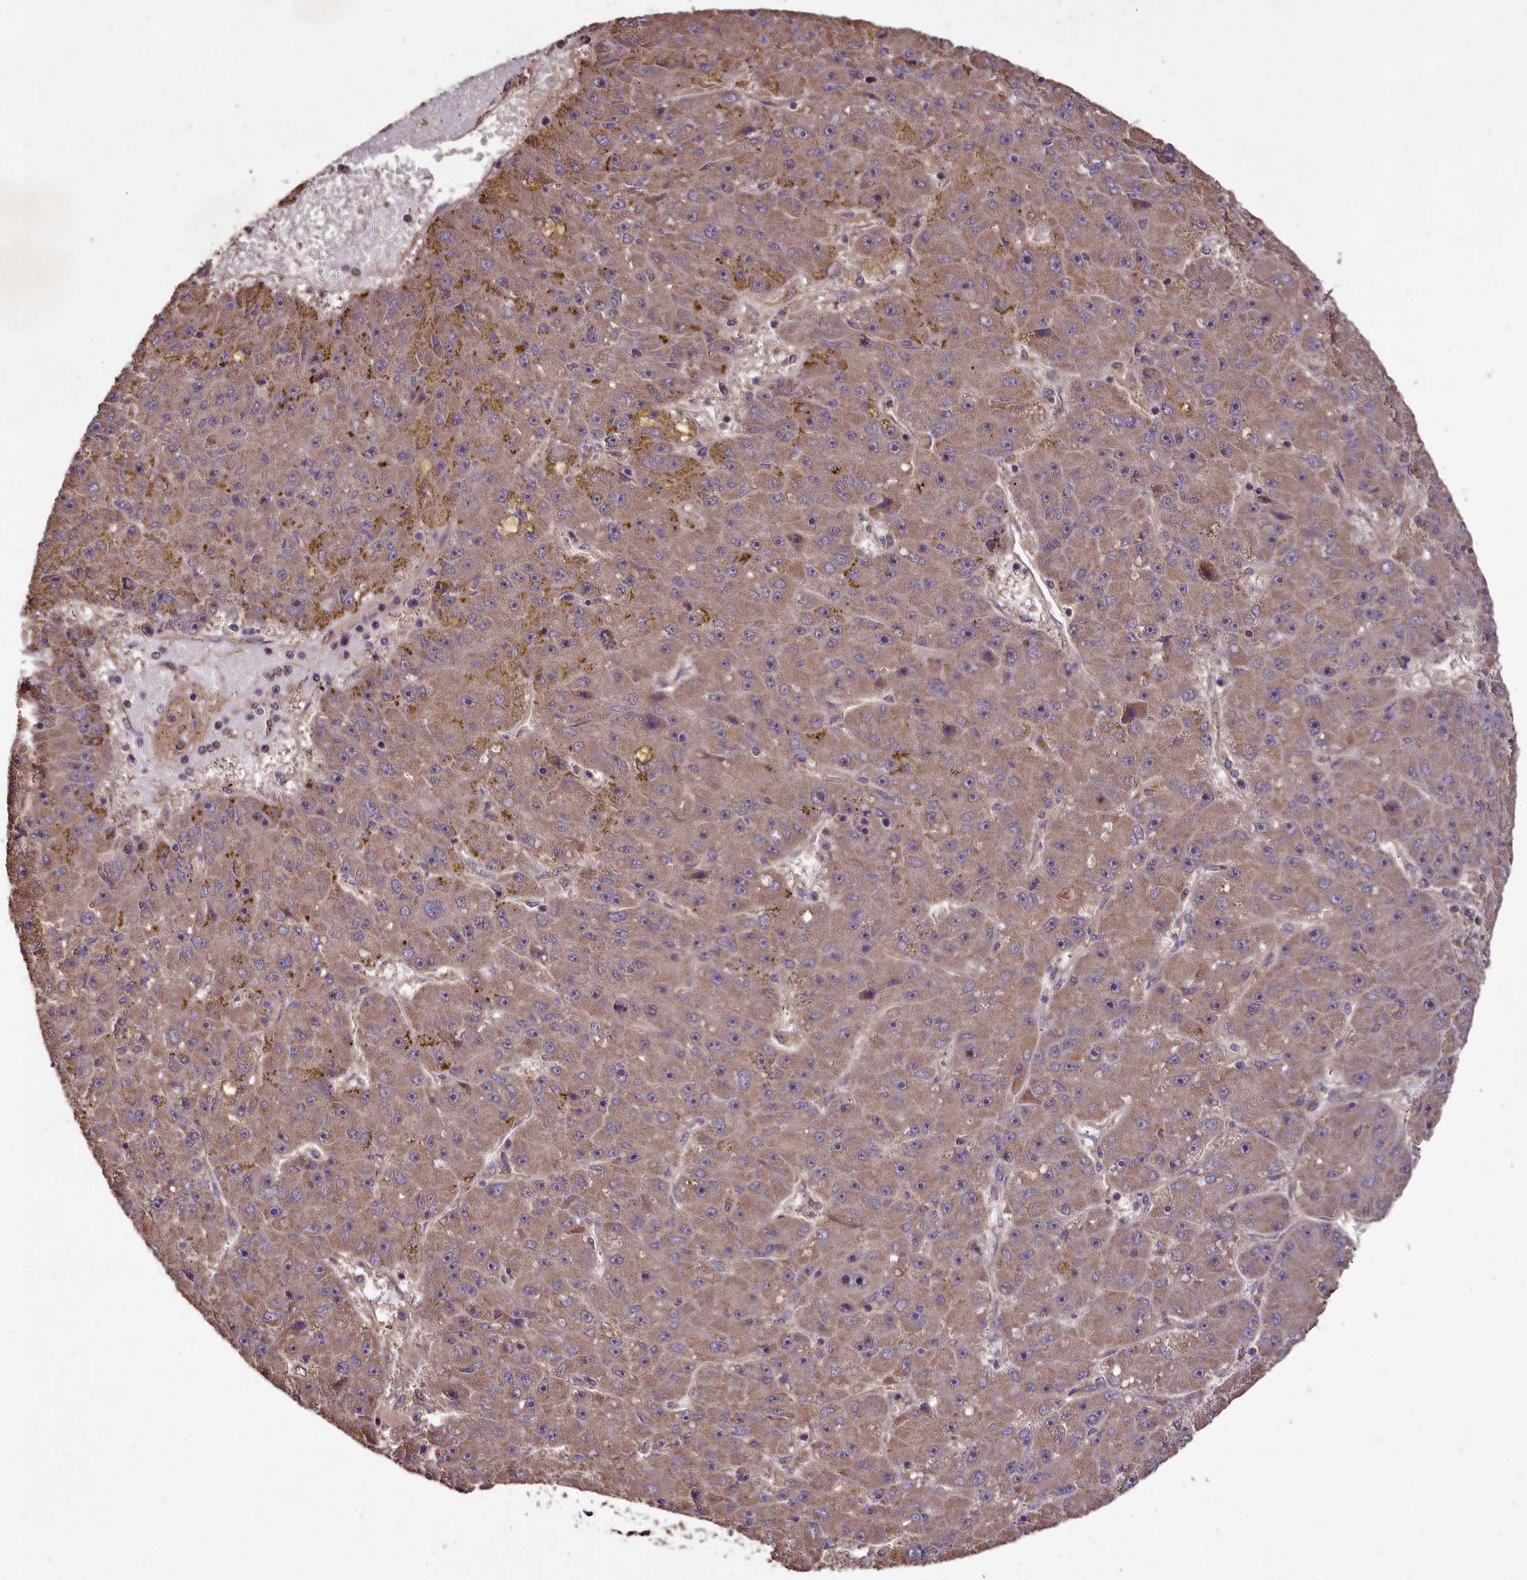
{"staining": {"intensity": "moderate", "quantity": ">75%", "location": "cytoplasmic/membranous"}, "tissue": "liver cancer", "cell_type": "Tumor cells", "image_type": "cancer", "snomed": [{"axis": "morphology", "description": "Carcinoma, Hepatocellular, NOS"}, {"axis": "topography", "description": "Liver"}], "caption": "This micrograph displays hepatocellular carcinoma (liver) stained with immunohistochemistry to label a protein in brown. The cytoplasmic/membranous of tumor cells show moderate positivity for the protein. Nuclei are counter-stained blue.", "gene": "TTLL10", "patient": {"sex": "male", "age": 67}}